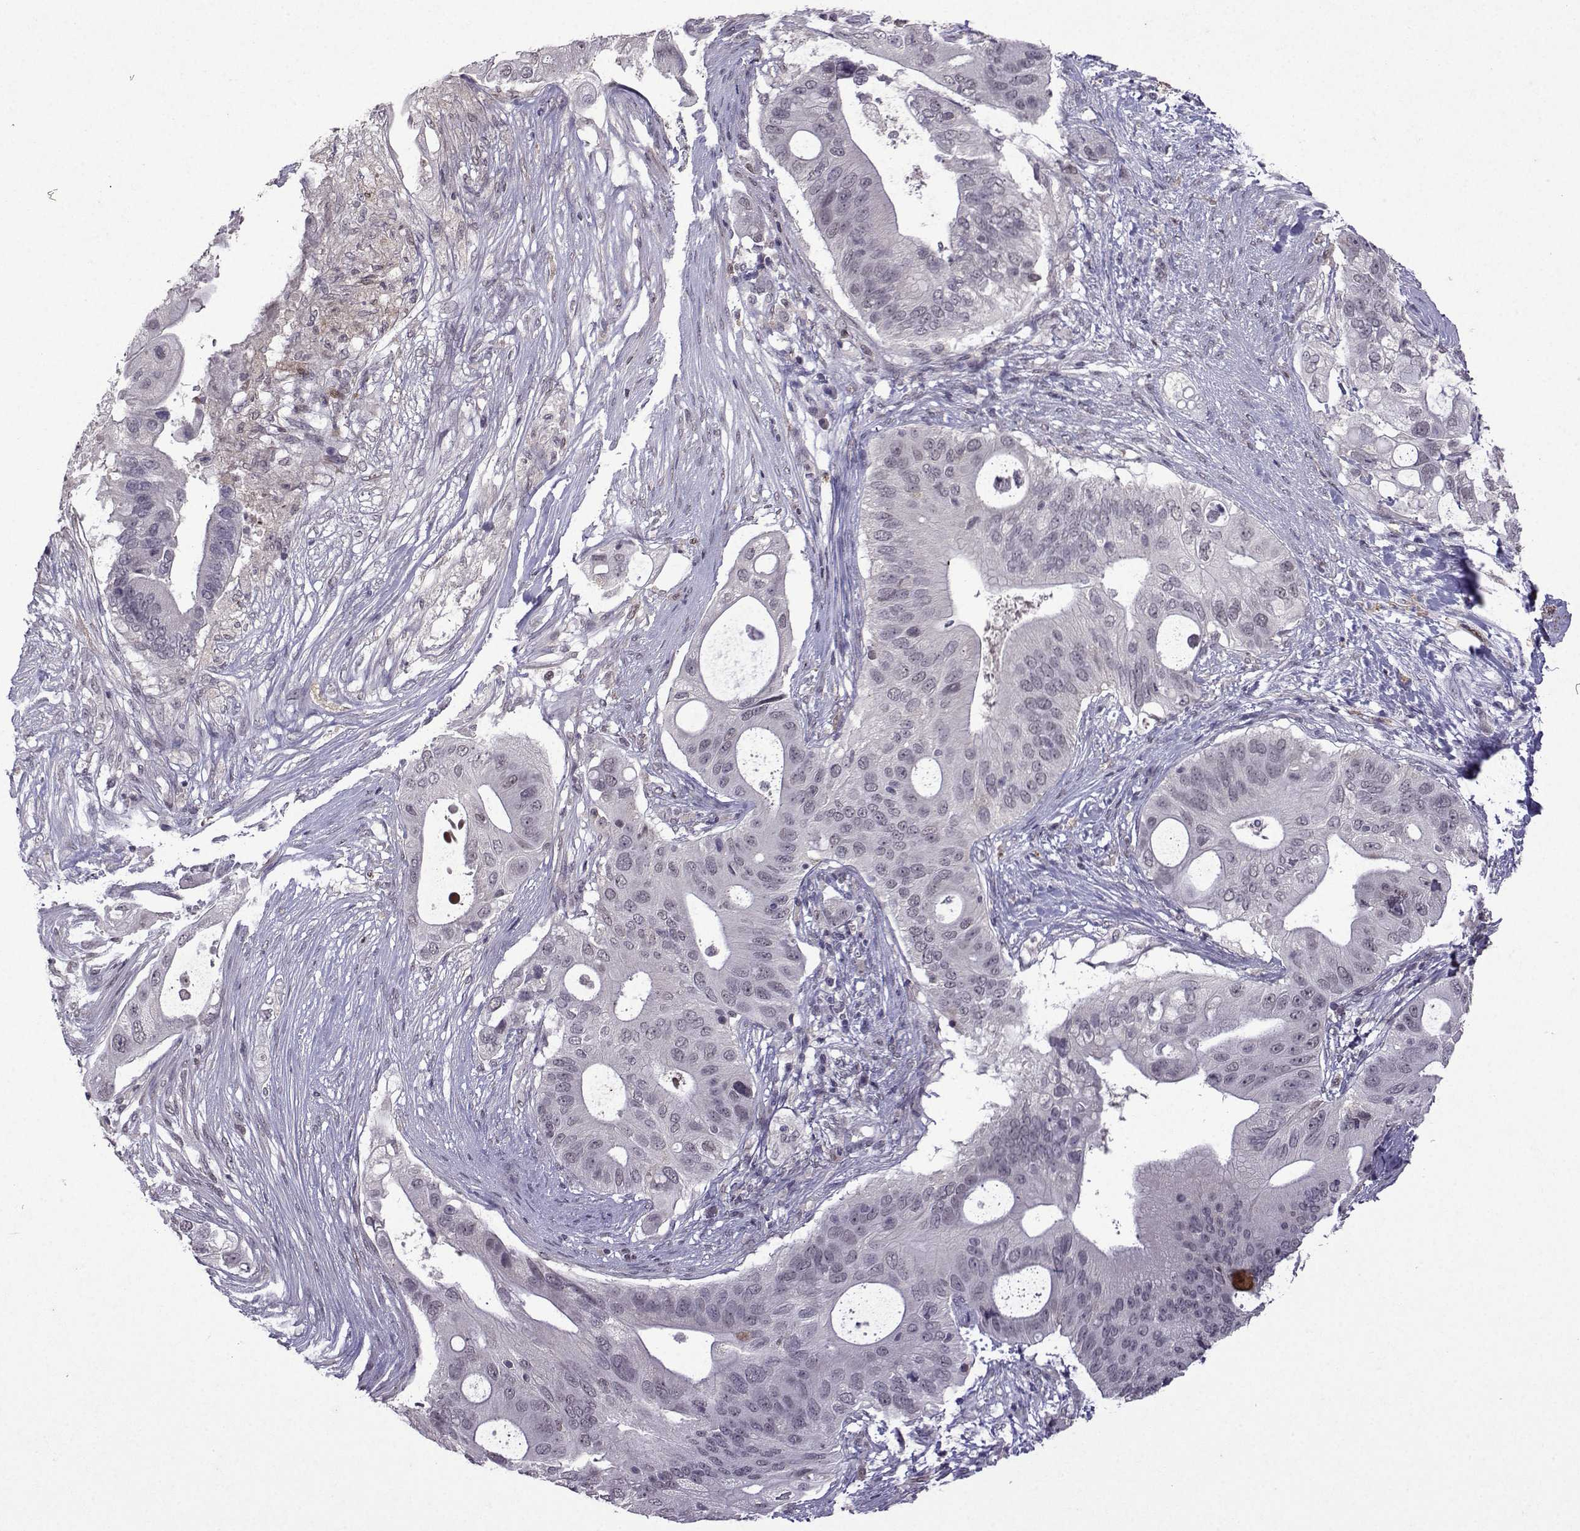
{"staining": {"intensity": "negative", "quantity": "none", "location": "none"}, "tissue": "pancreatic cancer", "cell_type": "Tumor cells", "image_type": "cancer", "snomed": [{"axis": "morphology", "description": "Adenocarcinoma, NOS"}, {"axis": "topography", "description": "Pancreas"}], "caption": "IHC histopathology image of neoplastic tissue: pancreatic cancer stained with DAB (3,3'-diaminobenzidine) exhibits no significant protein staining in tumor cells.", "gene": "CCL28", "patient": {"sex": "female", "age": 72}}